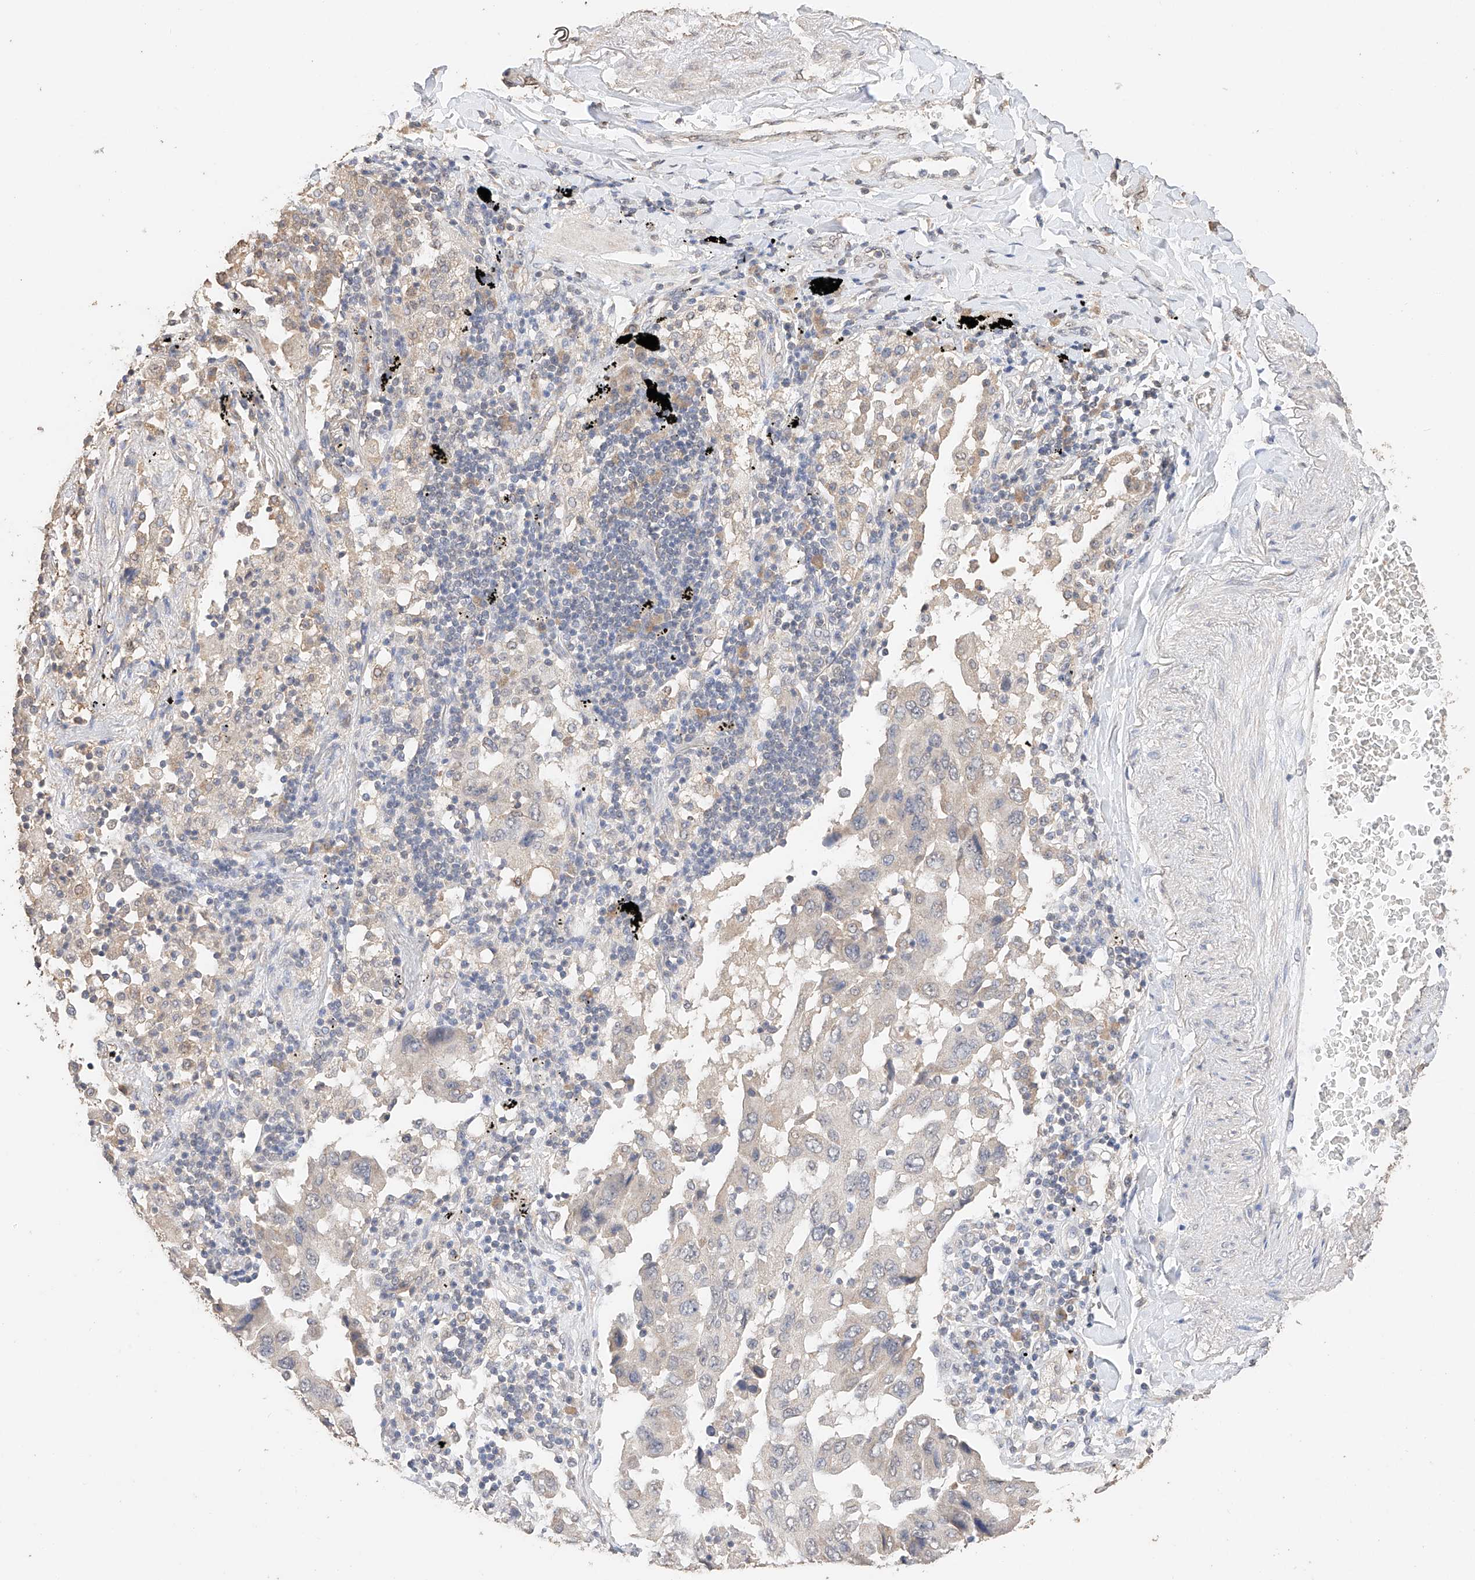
{"staining": {"intensity": "weak", "quantity": "<25%", "location": "cytoplasmic/membranous"}, "tissue": "lung cancer", "cell_type": "Tumor cells", "image_type": "cancer", "snomed": [{"axis": "morphology", "description": "Adenocarcinoma, NOS"}, {"axis": "topography", "description": "Lung"}], "caption": "This is a histopathology image of immunohistochemistry staining of adenocarcinoma (lung), which shows no expression in tumor cells.", "gene": "IL22RA2", "patient": {"sex": "female", "age": 65}}